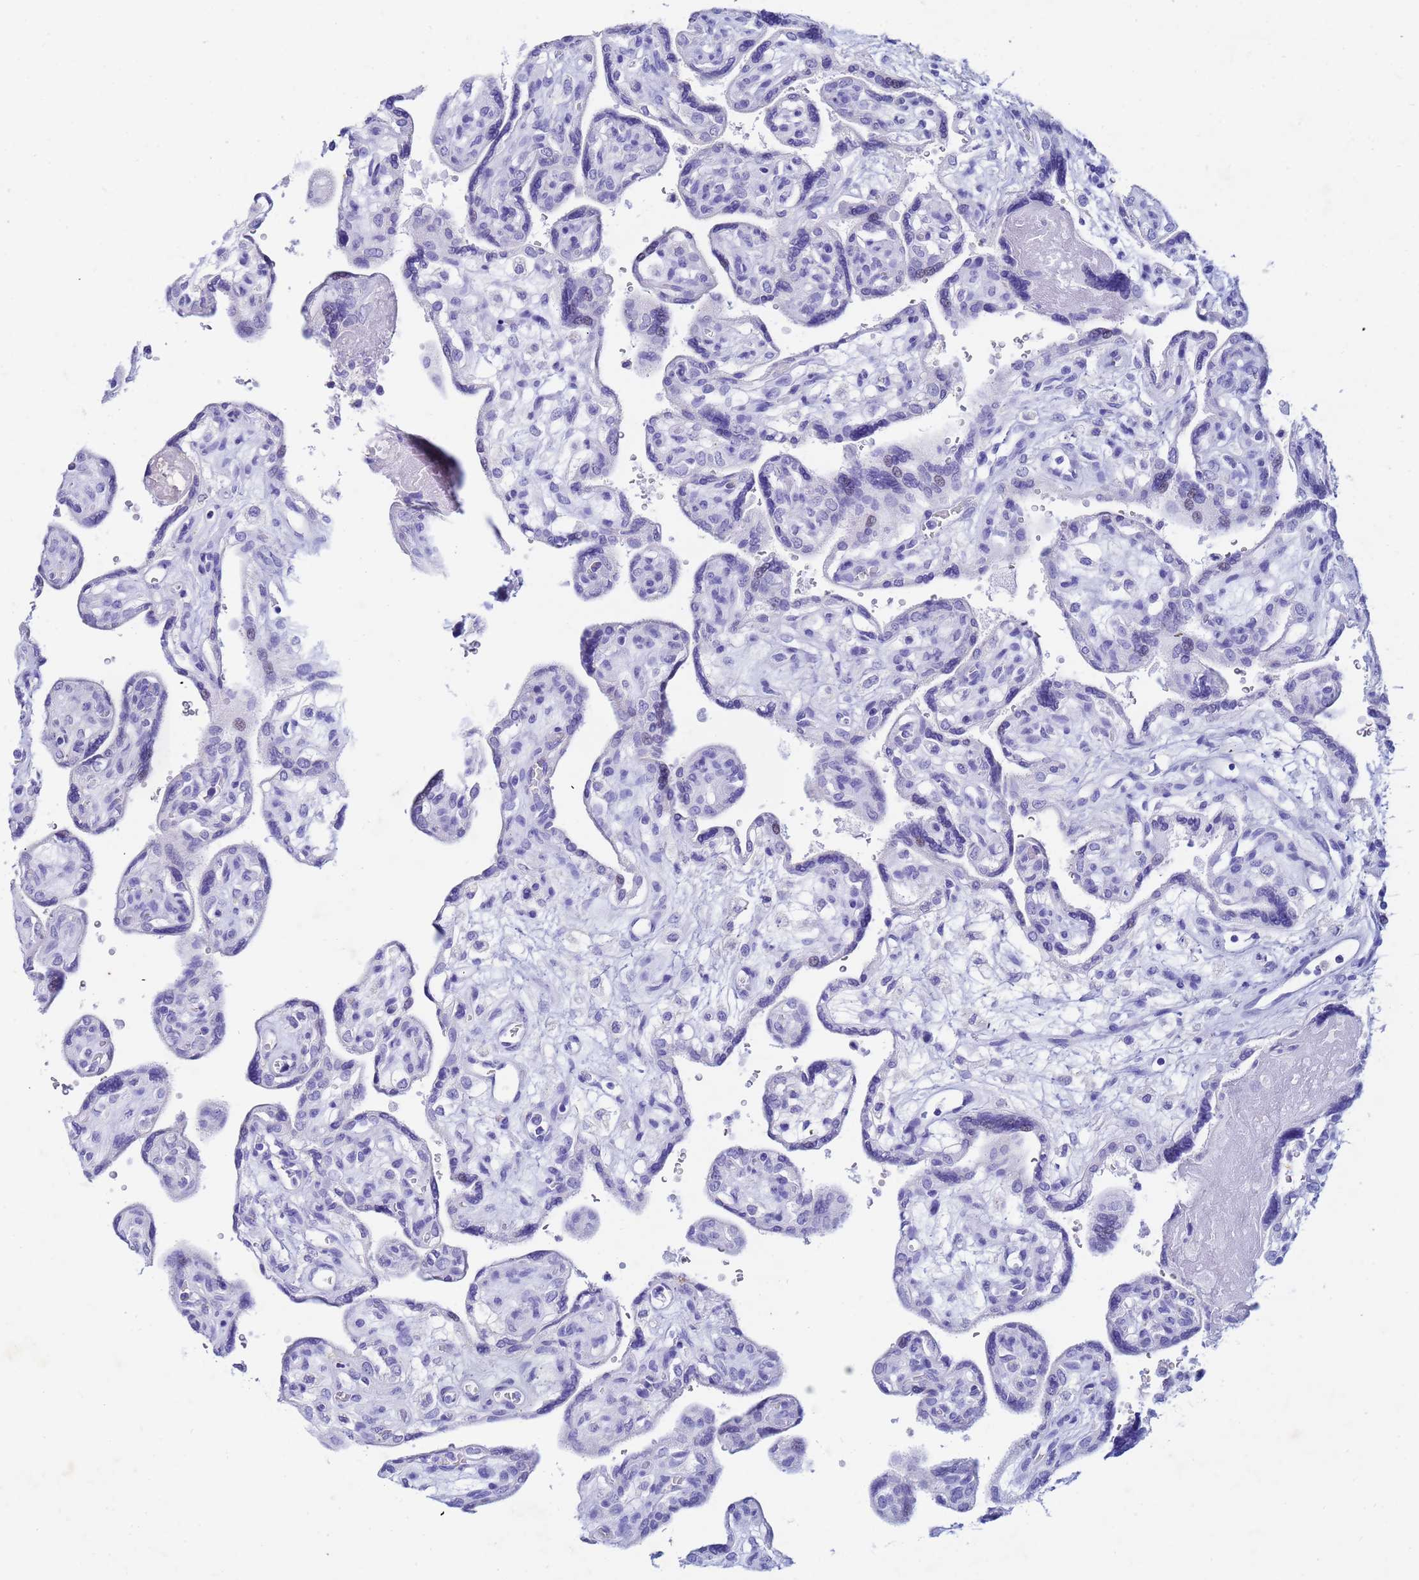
{"staining": {"intensity": "negative", "quantity": "none", "location": "none"}, "tissue": "placenta", "cell_type": "Decidual cells", "image_type": "normal", "snomed": [{"axis": "morphology", "description": "Normal tissue, NOS"}, {"axis": "topography", "description": "Placenta"}], "caption": "A high-resolution photomicrograph shows IHC staining of normal placenta, which displays no significant staining in decidual cells.", "gene": "CSTB", "patient": {"sex": "female", "age": 39}}